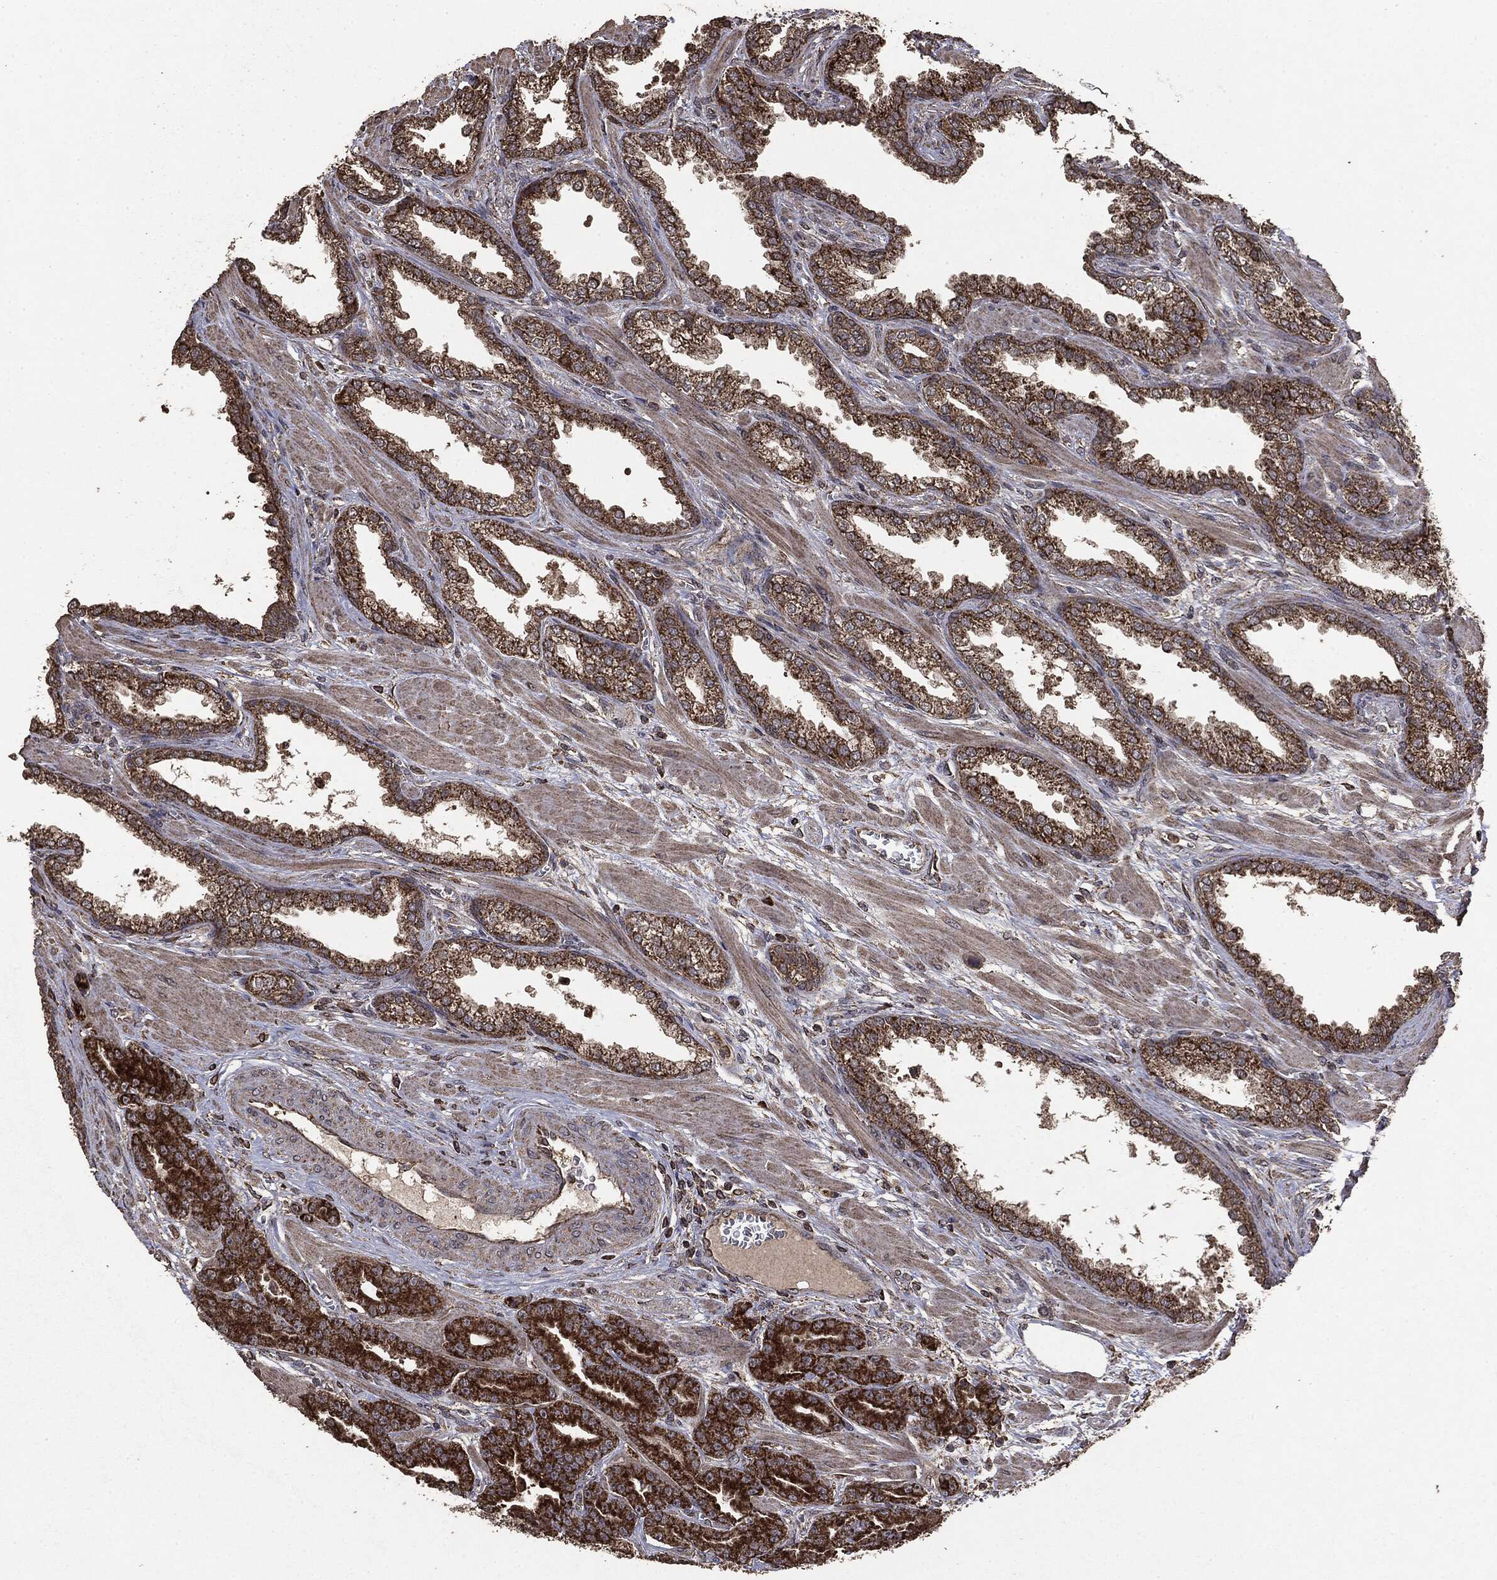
{"staining": {"intensity": "strong", "quantity": "25%-75%", "location": "cytoplasmic/membranous"}, "tissue": "prostate cancer", "cell_type": "Tumor cells", "image_type": "cancer", "snomed": [{"axis": "morphology", "description": "Adenocarcinoma, High grade"}, {"axis": "topography", "description": "Prostate"}], "caption": "Immunohistochemistry (IHC) of prostate cancer (adenocarcinoma (high-grade)) reveals high levels of strong cytoplasmic/membranous positivity in approximately 25%-75% of tumor cells. The staining was performed using DAB (3,3'-diaminobenzidine) to visualize the protein expression in brown, while the nuclei were stained in blue with hematoxylin (Magnification: 20x).", "gene": "MTOR", "patient": {"sex": "male", "age": 60}}